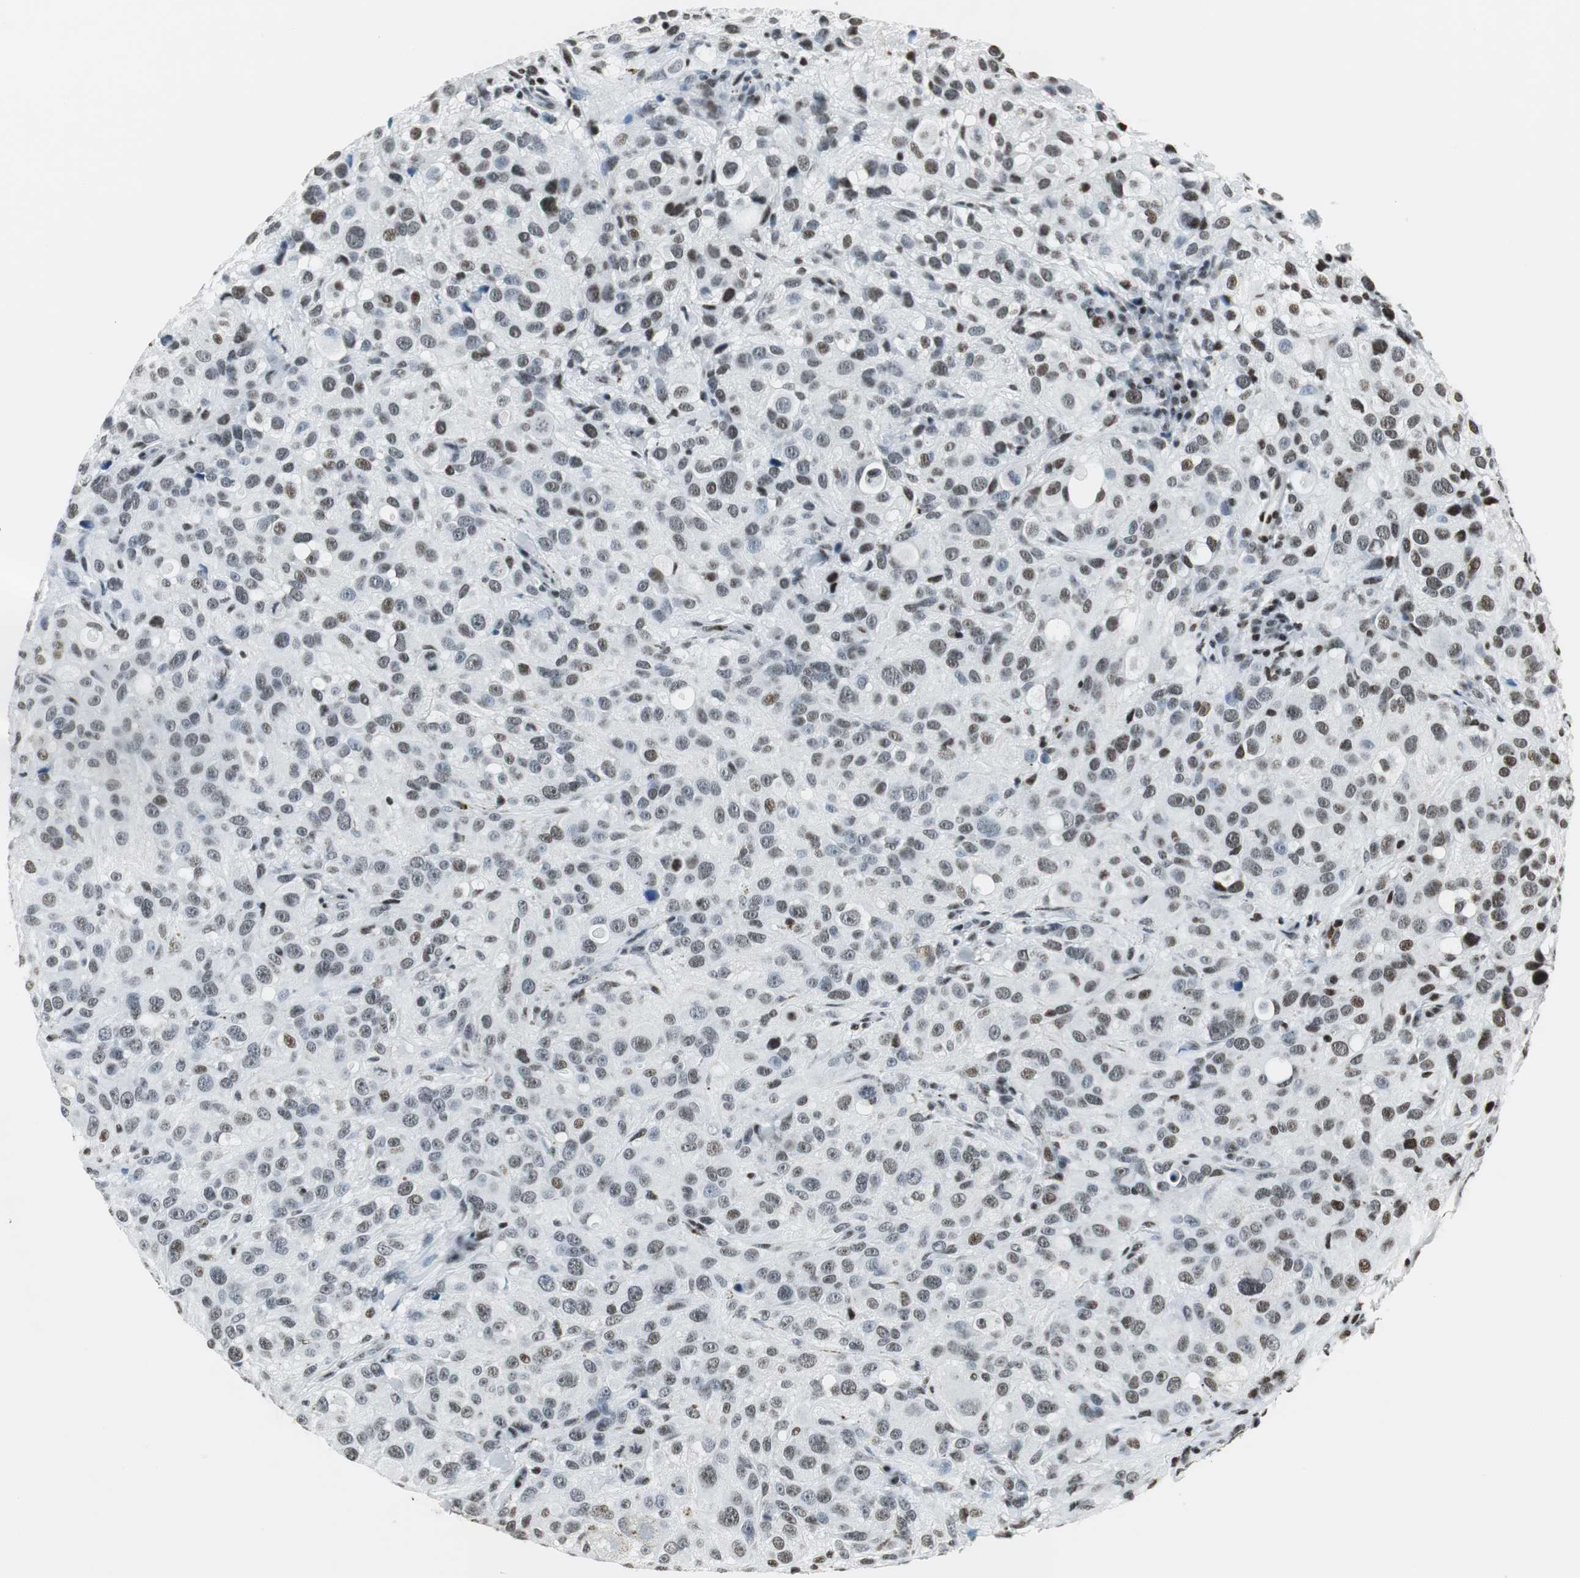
{"staining": {"intensity": "weak", "quantity": "<25%", "location": "nuclear"}, "tissue": "melanoma", "cell_type": "Tumor cells", "image_type": "cancer", "snomed": [{"axis": "morphology", "description": "Necrosis, NOS"}, {"axis": "morphology", "description": "Malignant melanoma, NOS"}, {"axis": "topography", "description": "Skin"}], "caption": "Tumor cells are negative for brown protein staining in malignant melanoma.", "gene": "RBBP4", "patient": {"sex": "female", "age": 87}}